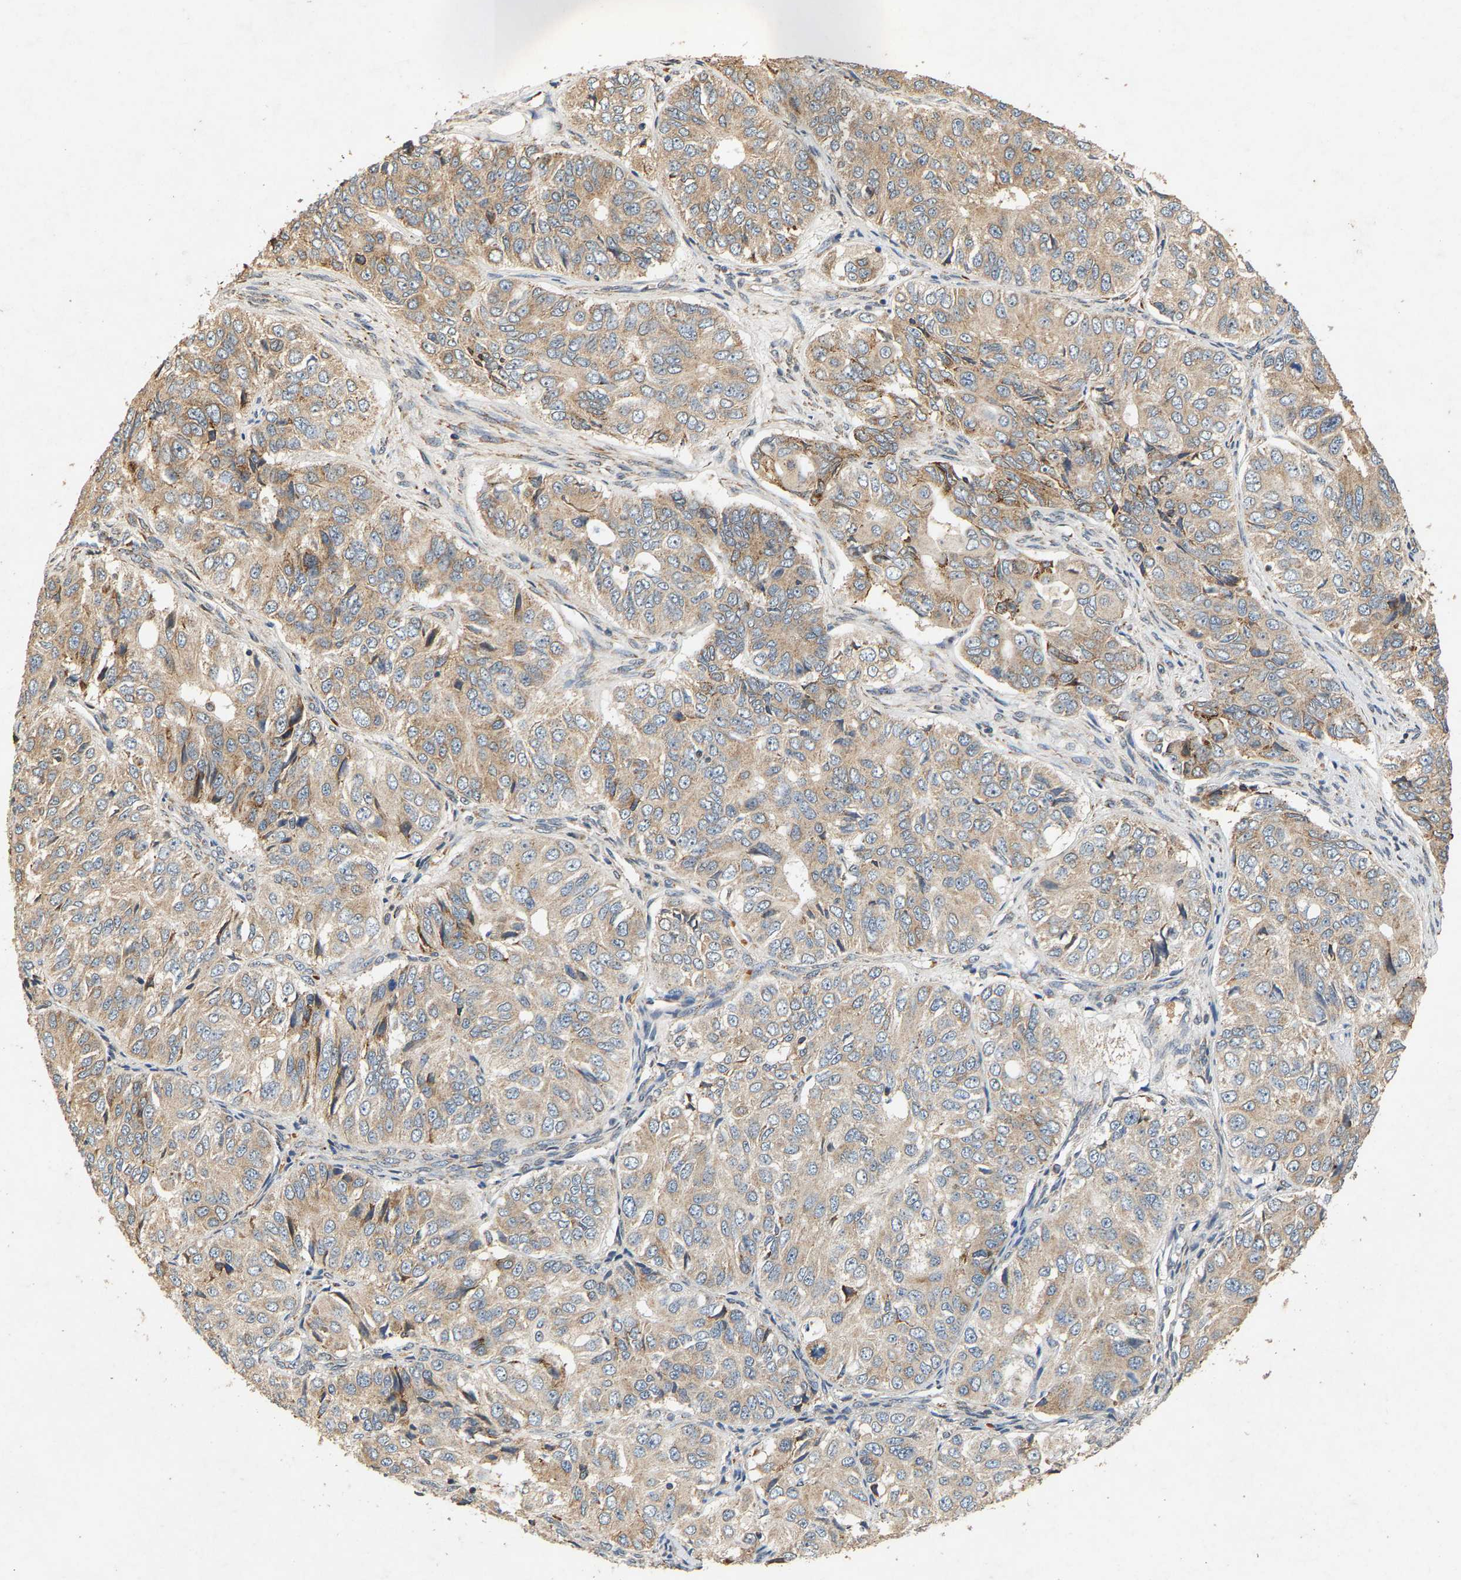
{"staining": {"intensity": "weak", "quantity": ">75%", "location": "cytoplasmic/membranous"}, "tissue": "ovarian cancer", "cell_type": "Tumor cells", "image_type": "cancer", "snomed": [{"axis": "morphology", "description": "Carcinoma, endometroid"}, {"axis": "topography", "description": "Ovary"}], "caption": "The micrograph reveals immunohistochemical staining of ovarian endometroid carcinoma. There is weak cytoplasmic/membranous positivity is seen in about >75% of tumor cells.", "gene": "CIDEC", "patient": {"sex": "female", "age": 51}}